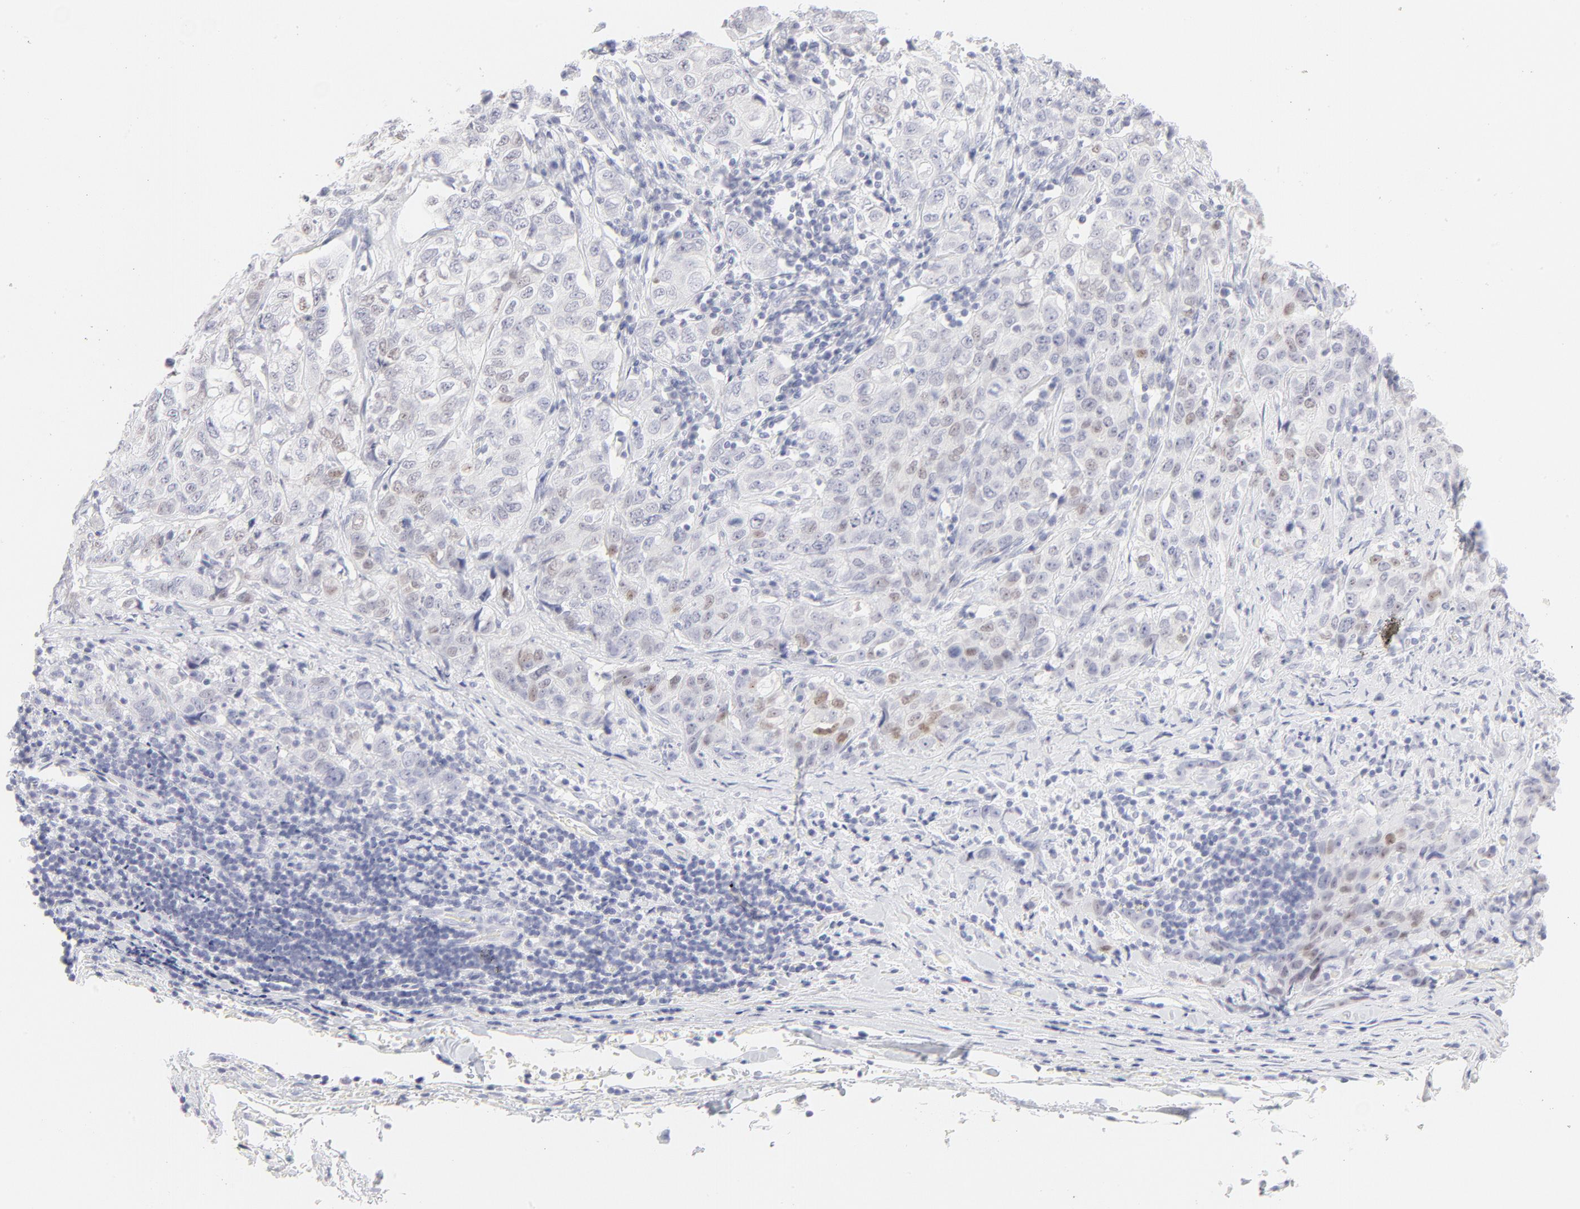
{"staining": {"intensity": "moderate", "quantity": "<25%", "location": "nuclear"}, "tissue": "stomach cancer", "cell_type": "Tumor cells", "image_type": "cancer", "snomed": [{"axis": "morphology", "description": "Adenocarcinoma, NOS"}, {"axis": "topography", "description": "Stomach"}], "caption": "Immunohistochemical staining of human adenocarcinoma (stomach) demonstrates low levels of moderate nuclear protein positivity in about <25% of tumor cells.", "gene": "ELF3", "patient": {"sex": "male", "age": 48}}